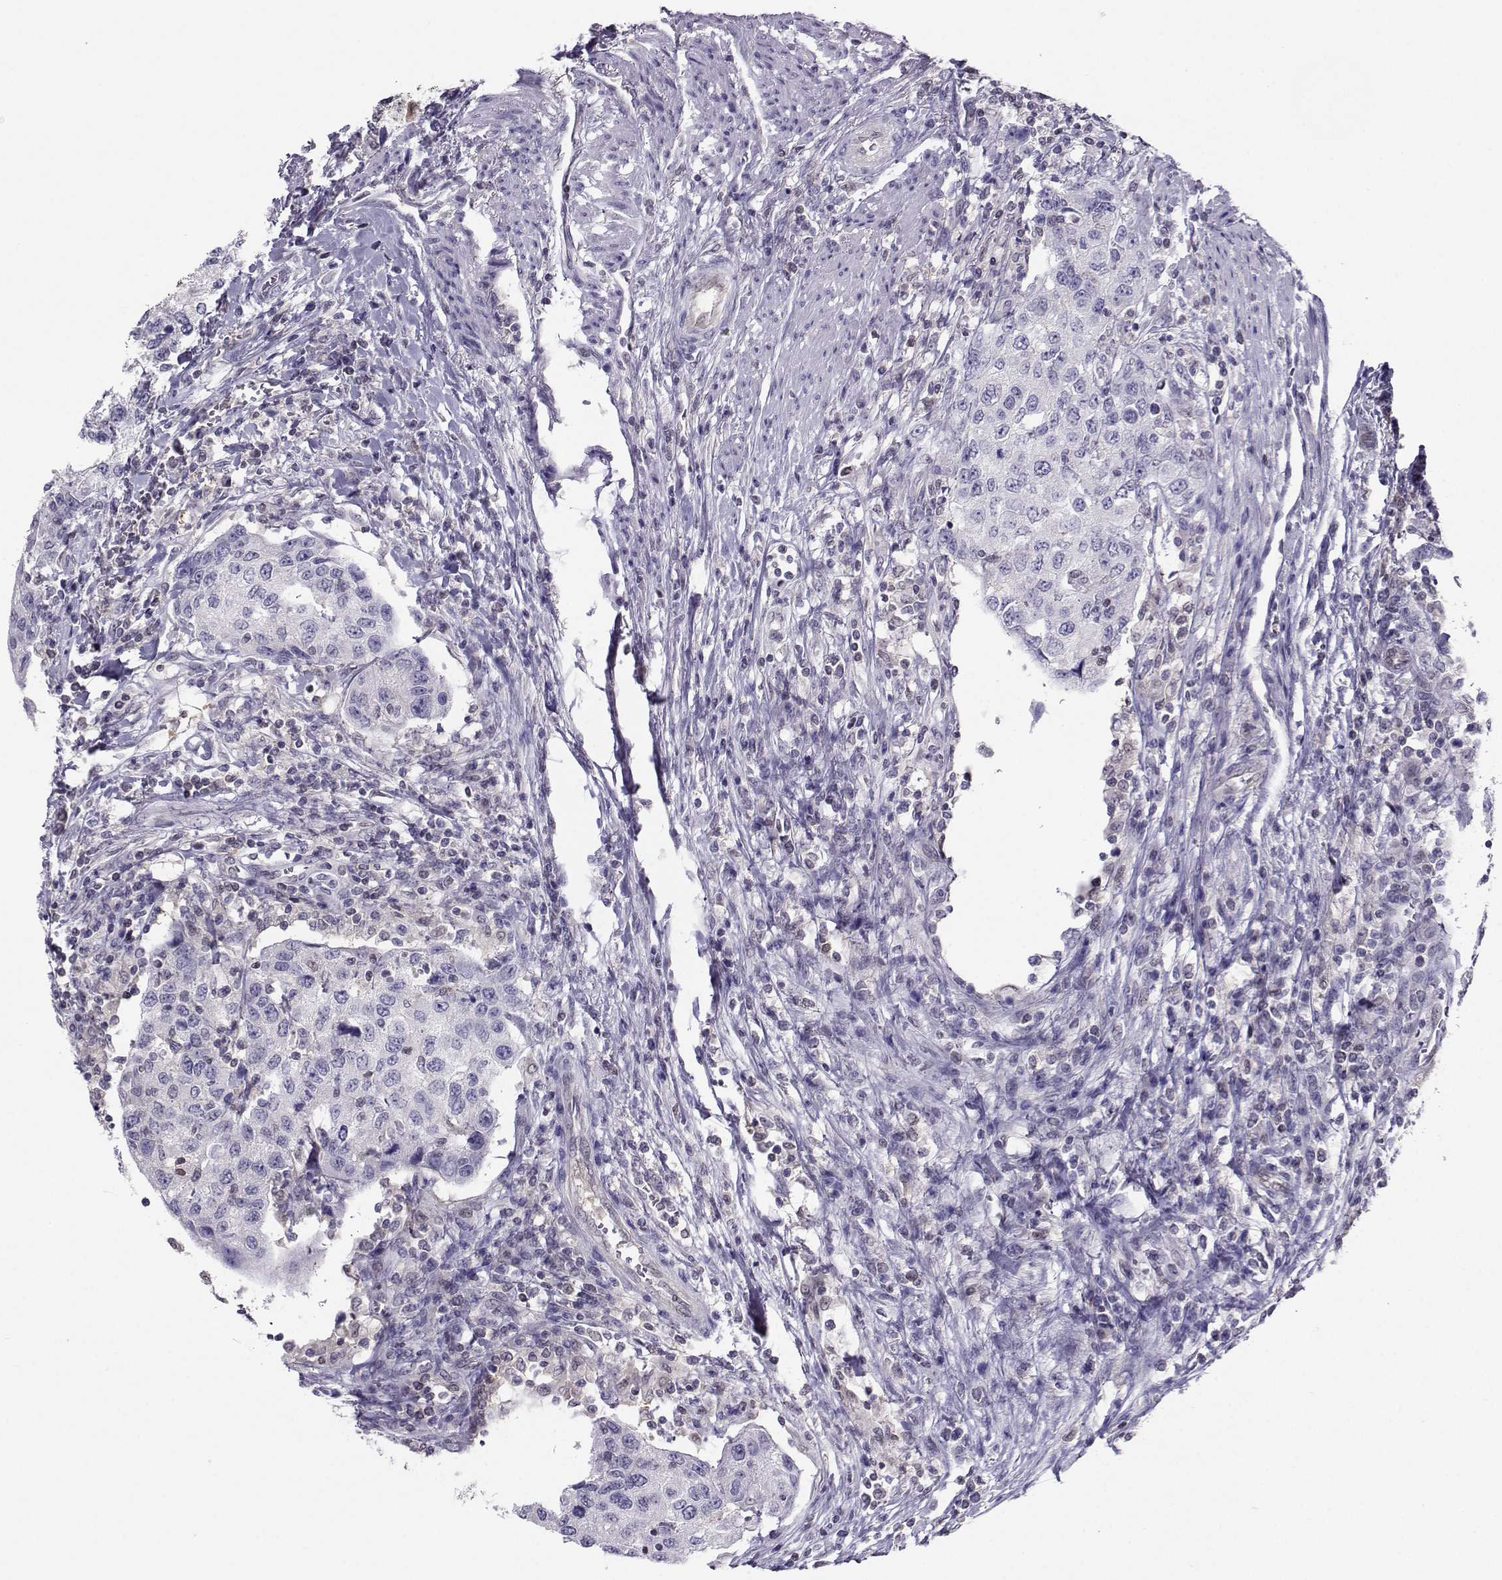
{"staining": {"intensity": "negative", "quantity": "none", "location": "none"}, "tissue": "urothelial cancer", "cell_type": "Tumor cells", "image_type": "cancer", "snomed": [{"axis": "morphology", "description": "Urothelial carcinoma, High grade"}, {"axis": "topography", "description": "Urinary bladder"}], "caption": "There is no significant staining in tumor cells of urothelial cancer. The staining is performed using DAB brown chromogen with nuclei counter-stained in using hematoxylin.", "gene": "PGK1", "patient": {"sex": "female", "age": 78}}